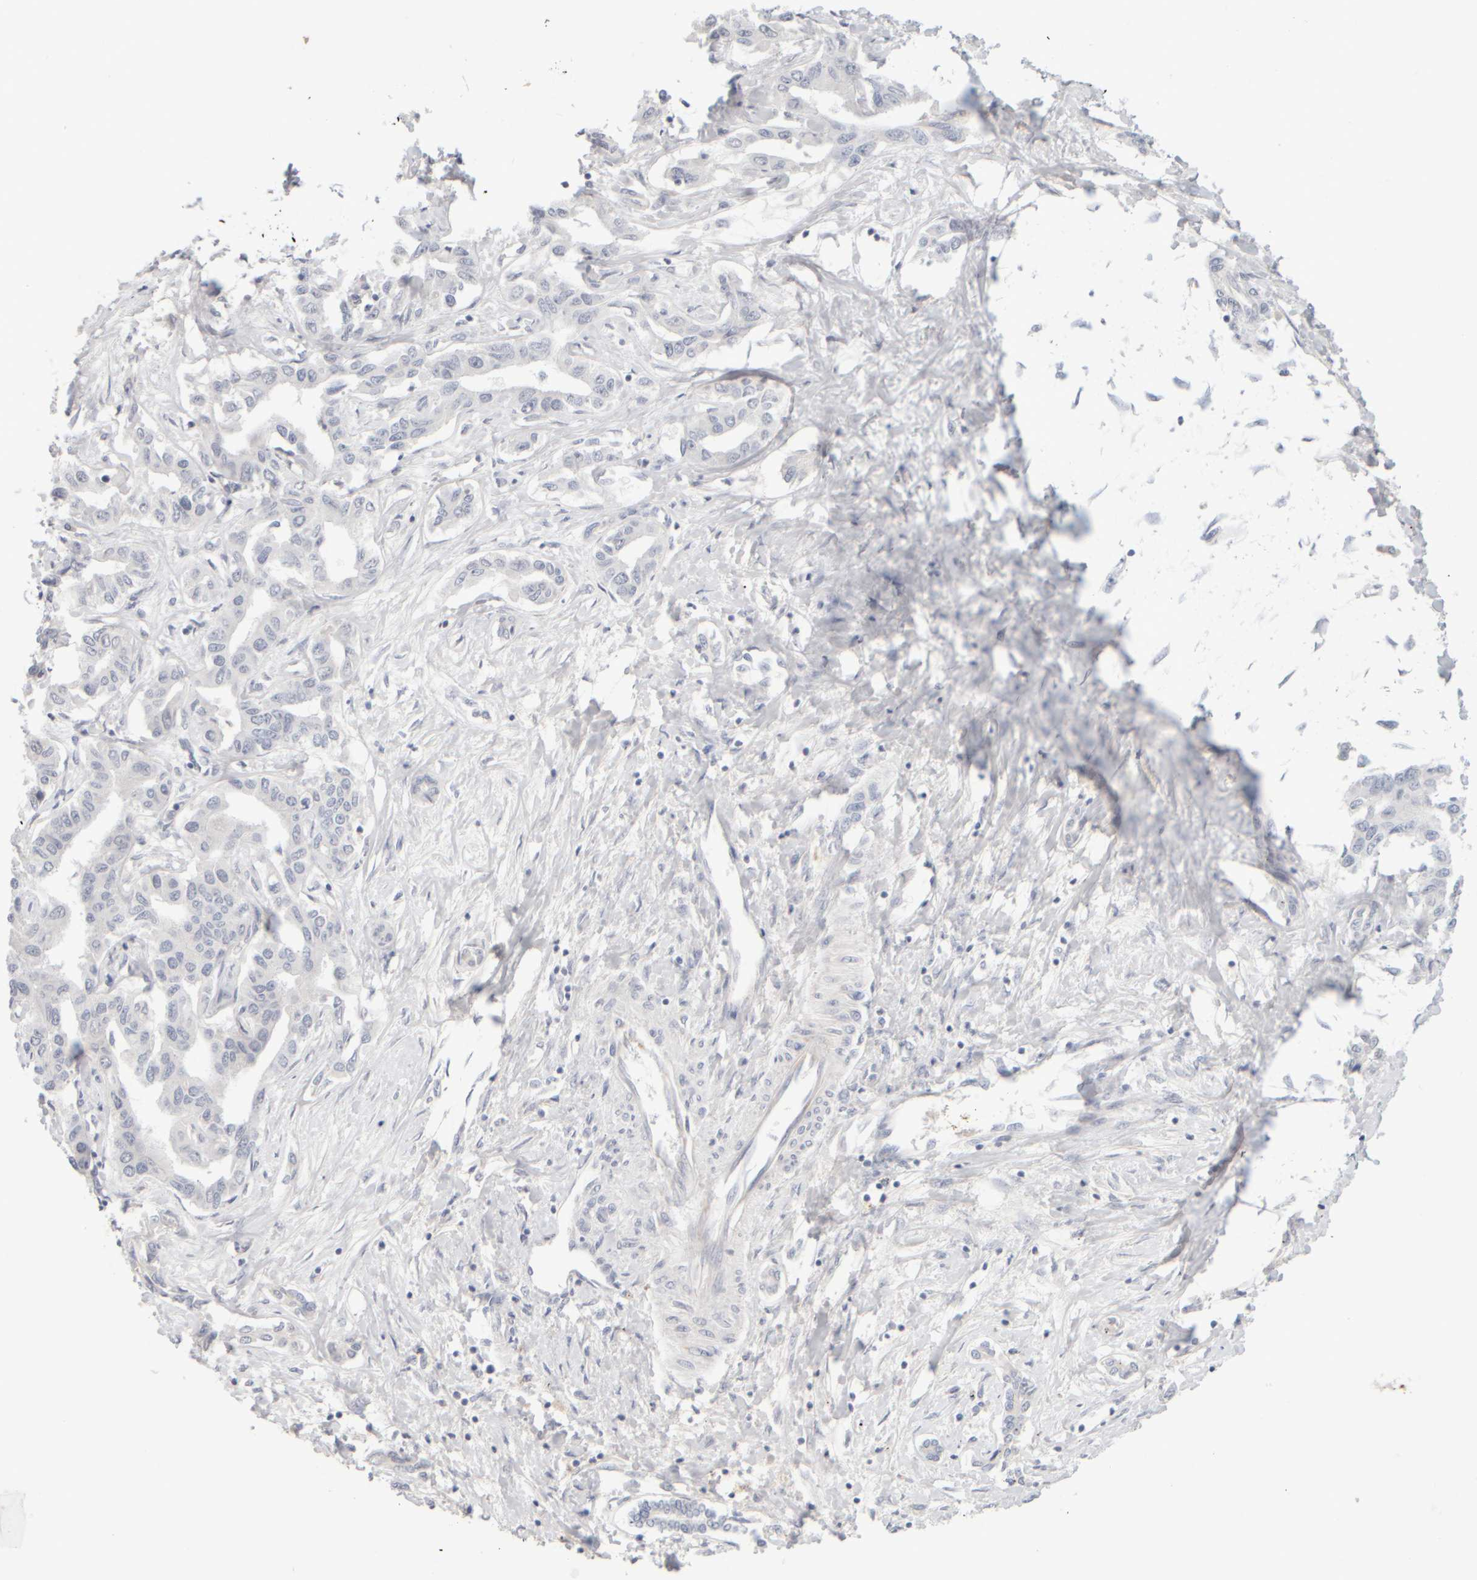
{"staining": {"intensity": "negative", "quantity": "none", "location": "none"}, "tissue": "liver cancer", "cell_type": "Tumor cells", "image_type": "cancer", "snomed": [{"axis": "morphology", "description": "Cholangiocarcinoma"}, {"axis": "topography", "description": "Liver"}], "caption": "This is an immunohistochemistry (IHC) micrograph of liver cholangiocarcinoma. There is no expression in tumor cells.", "gene": "ZNF112", "patient": {"sex": "male", "age": 59}}